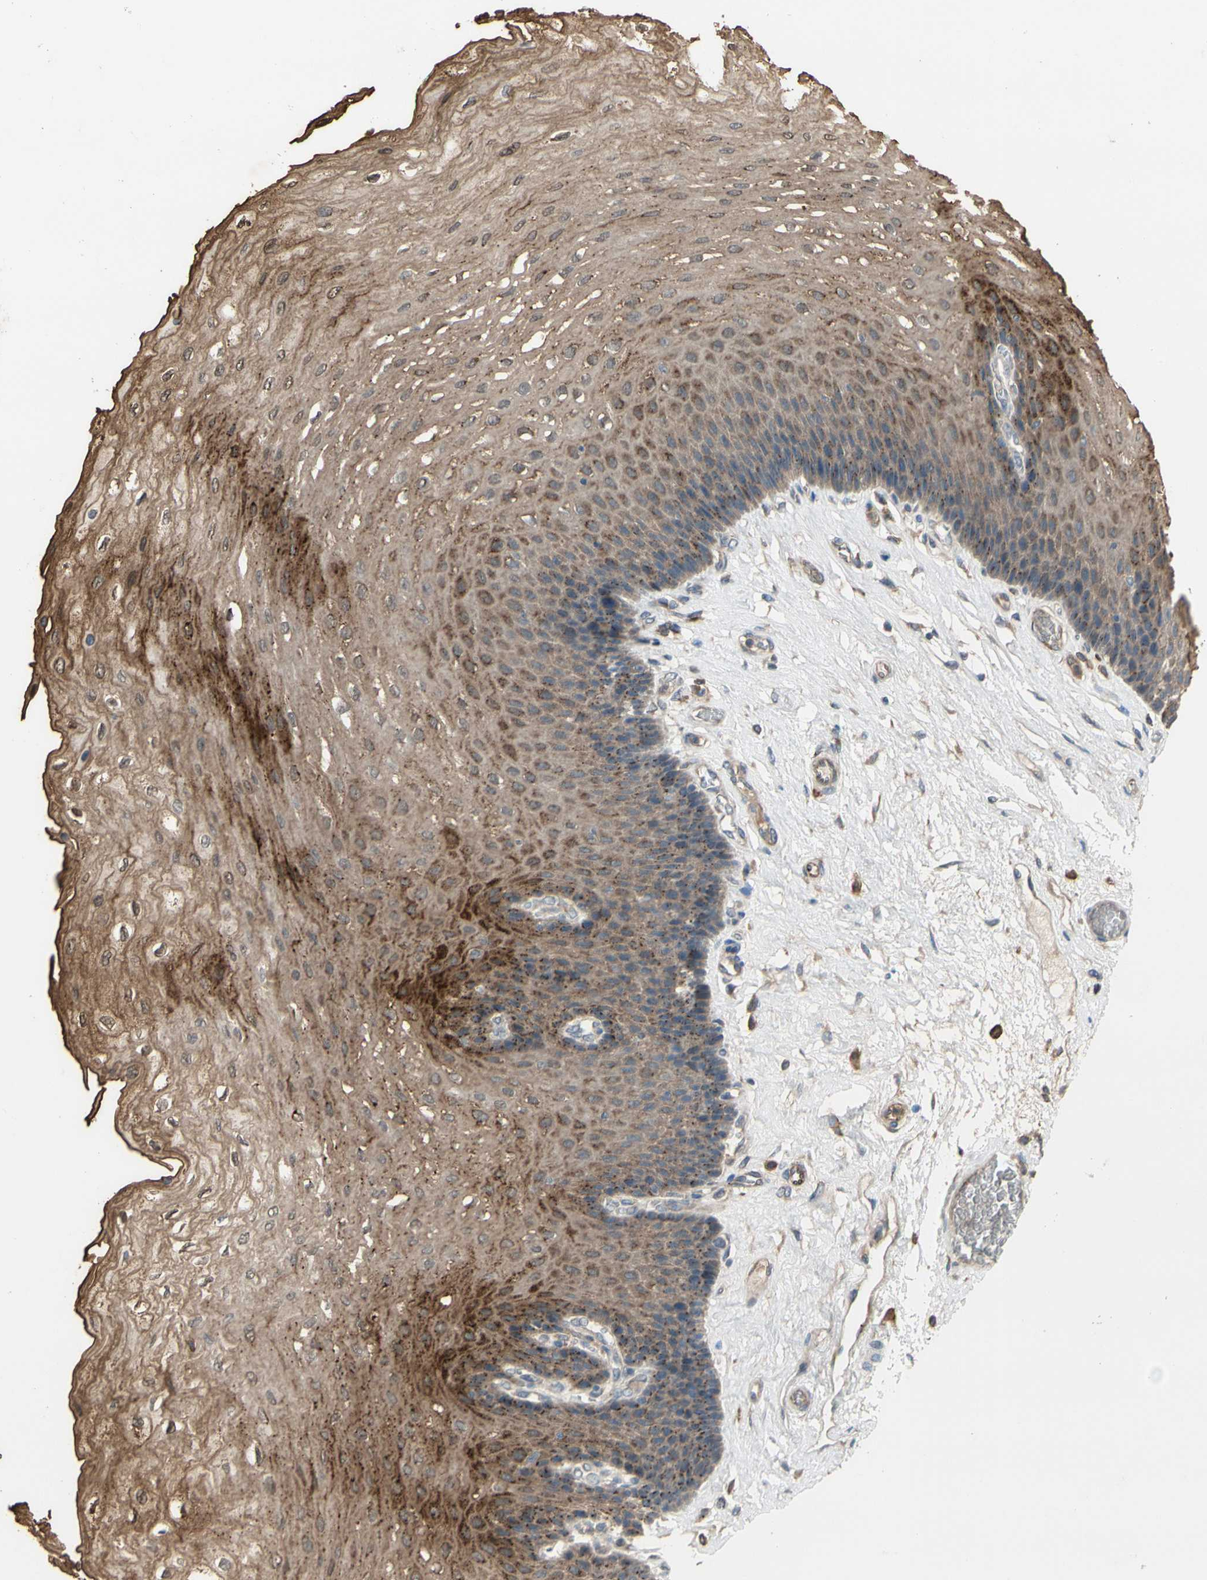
{"staining": {"intensity": "strong", "quantity": ">75%", "location": "cytoplasmic/membranous"}, "tissue": "esophagus", "cell_type": "Squamous epithelial cells", "image_type": "normal", "snomed": [{"axis": "morphology", "description": "Normal tissue, NOS"}, {"axis": "topography", "description": "Esophagus"}], "caption": "Protein expression by immunohistochemistry demonstrates strong cytoplasmic/membranous positivity in about >75% of squamous epithelial cells in unremarkable esophagus.", "gene": "GALNT5", "patient": {"sex": "female", "age": 61}}